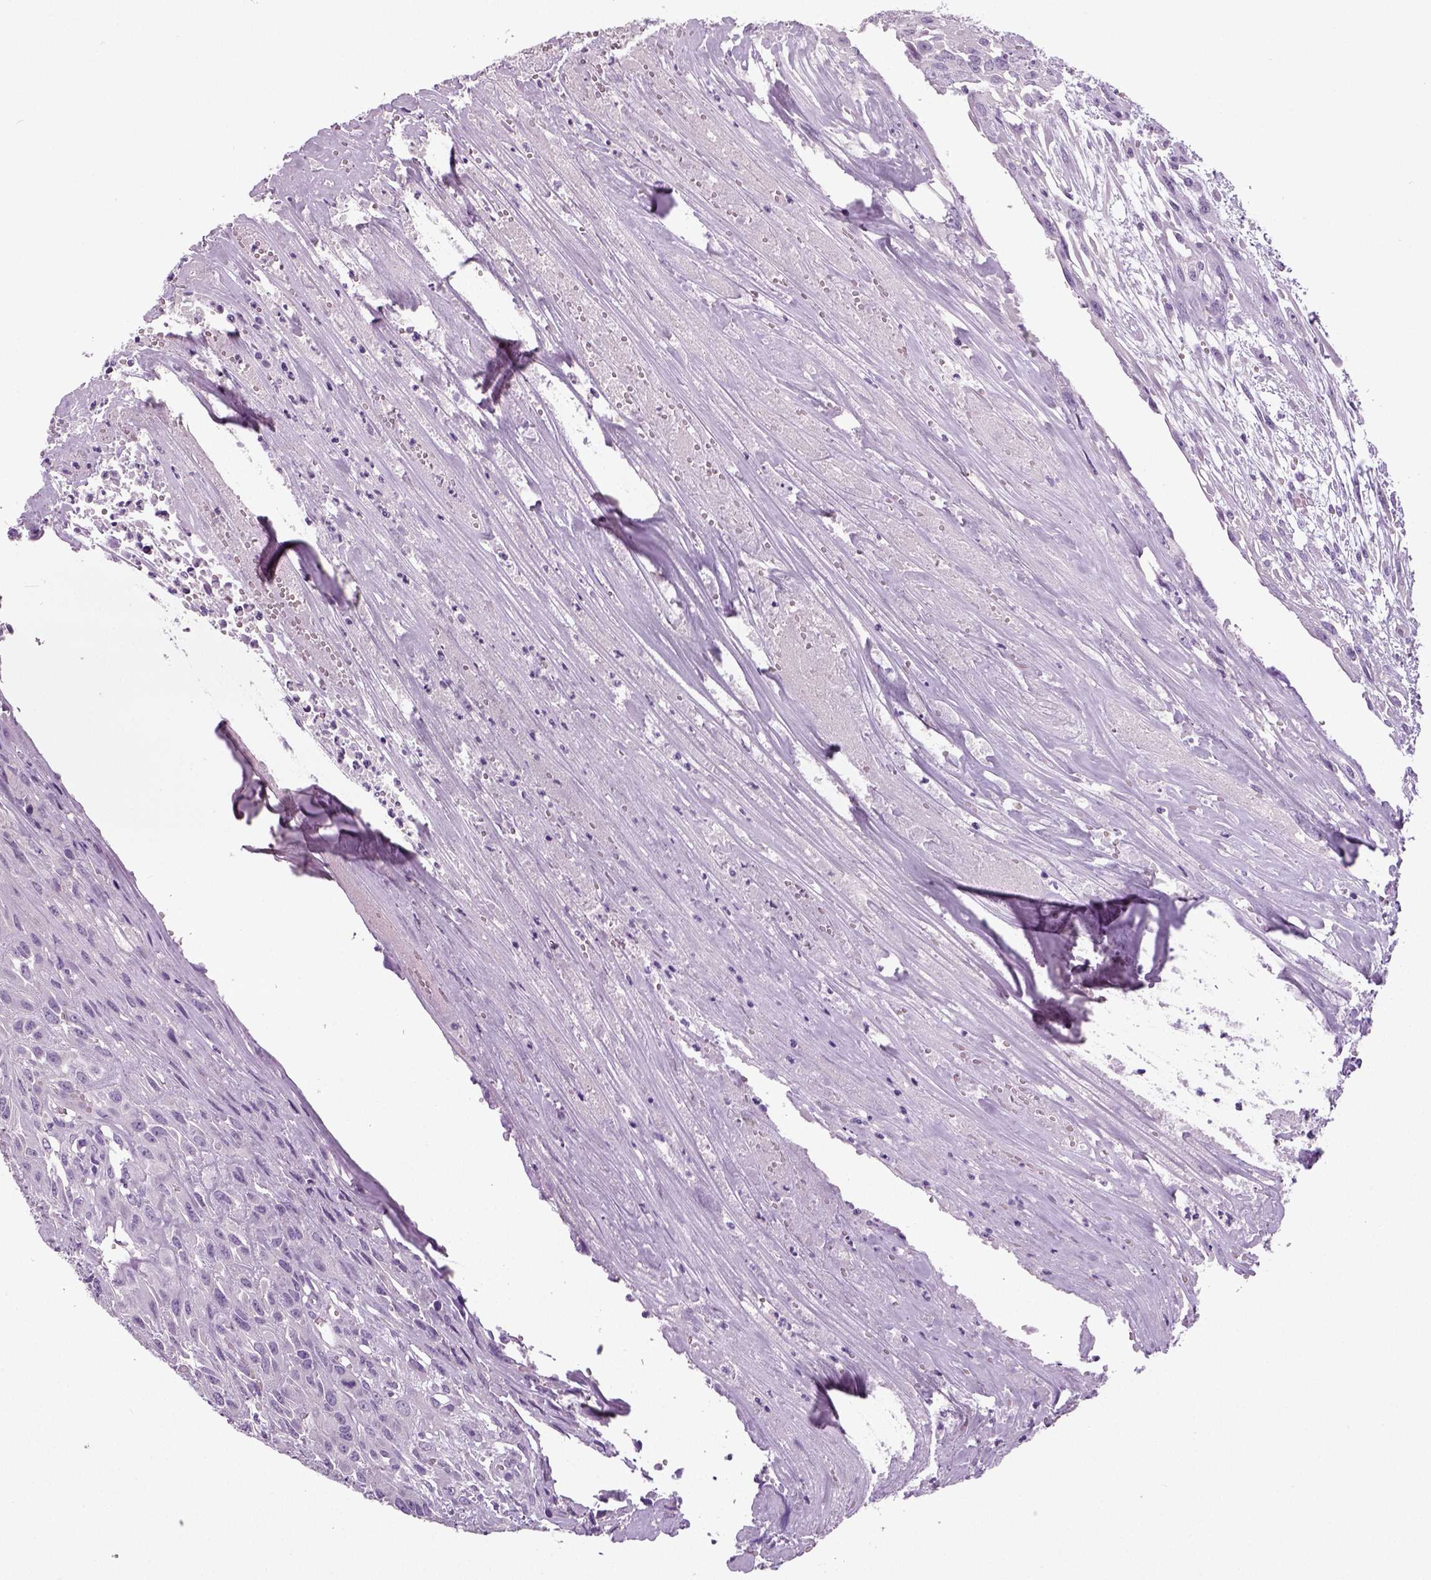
{"staining": {"intensity": "negative", "quantity": "none", "location": "none"}, "tissue": "urothelial cancer", "cell_type": "Tumor cells", "image_type": "cancer", "snomed": [{"axis": "morphology", "description": "Urothelial carcinoma, High grade"}, {"axis": "topography", "description": "Urinary bladder"}], "caption": "The photomicrograph reveals no significant positivity in tumor cells of urothelial cancer. The staining was performed using DAB to visualize the protein expression in brown, while the nuclei were stained in blue with hematoxylin (Magnification: 20x).", "gene": "NECAB2", "patient": {"sex": "male", "age": 67}}